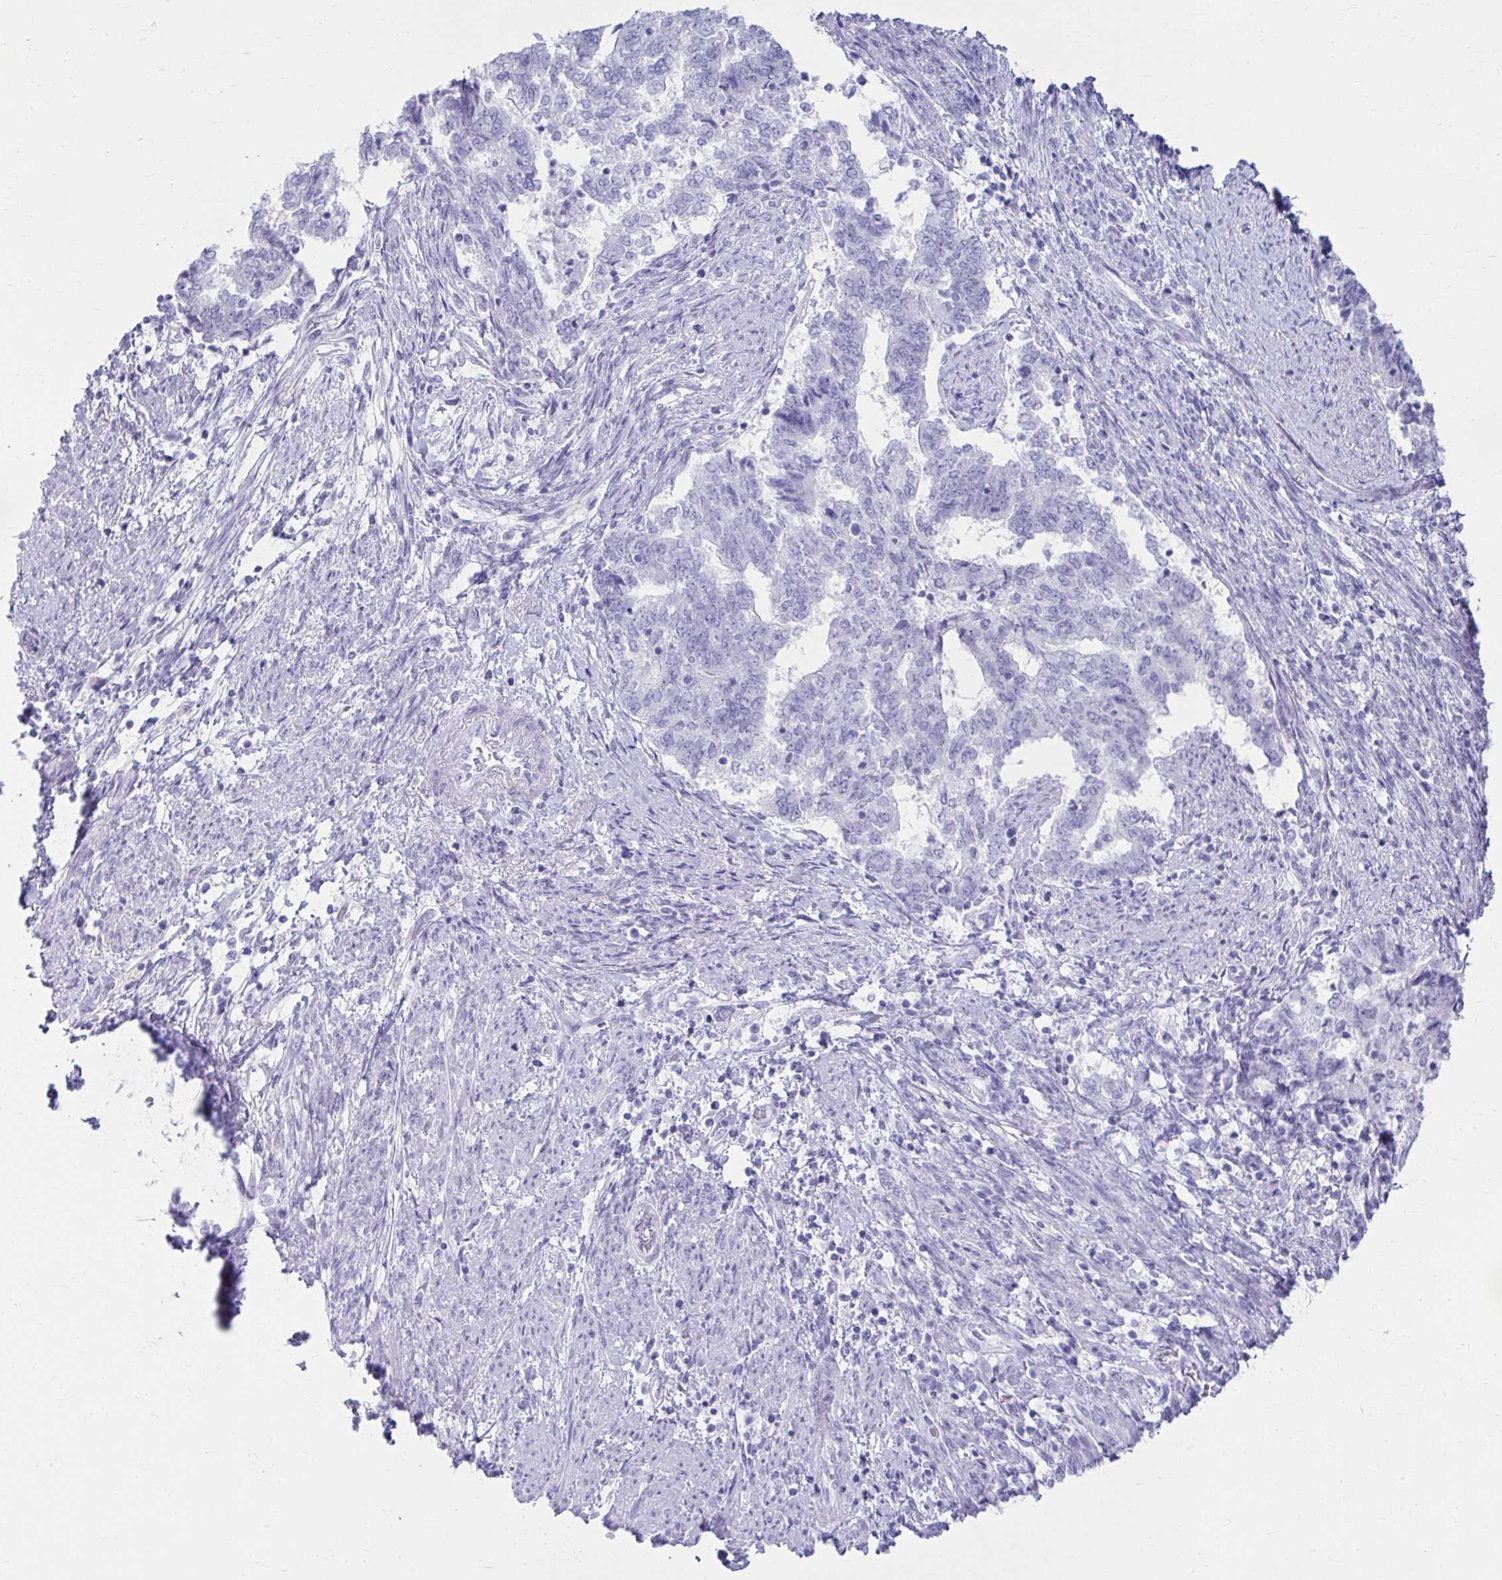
{"staining": {"intensity": "negative", "quantity": "none", "location": "none"}, "tissue": "endometrial cancer", "cell_type": "Tumor cells", "image_type": "cancer", "snomed": [{"axis": "morphology", "description": "Adenocarcinoma, NOS"}, {"axis": "topography", "description": "Endometrium"}], "caption": "IHC of endometrial cancer (adenocarcinoma) demonstrates no staining in tumor cells.", "gene": "ATP4B", "patient": {"sex": "female", "age": 65}}